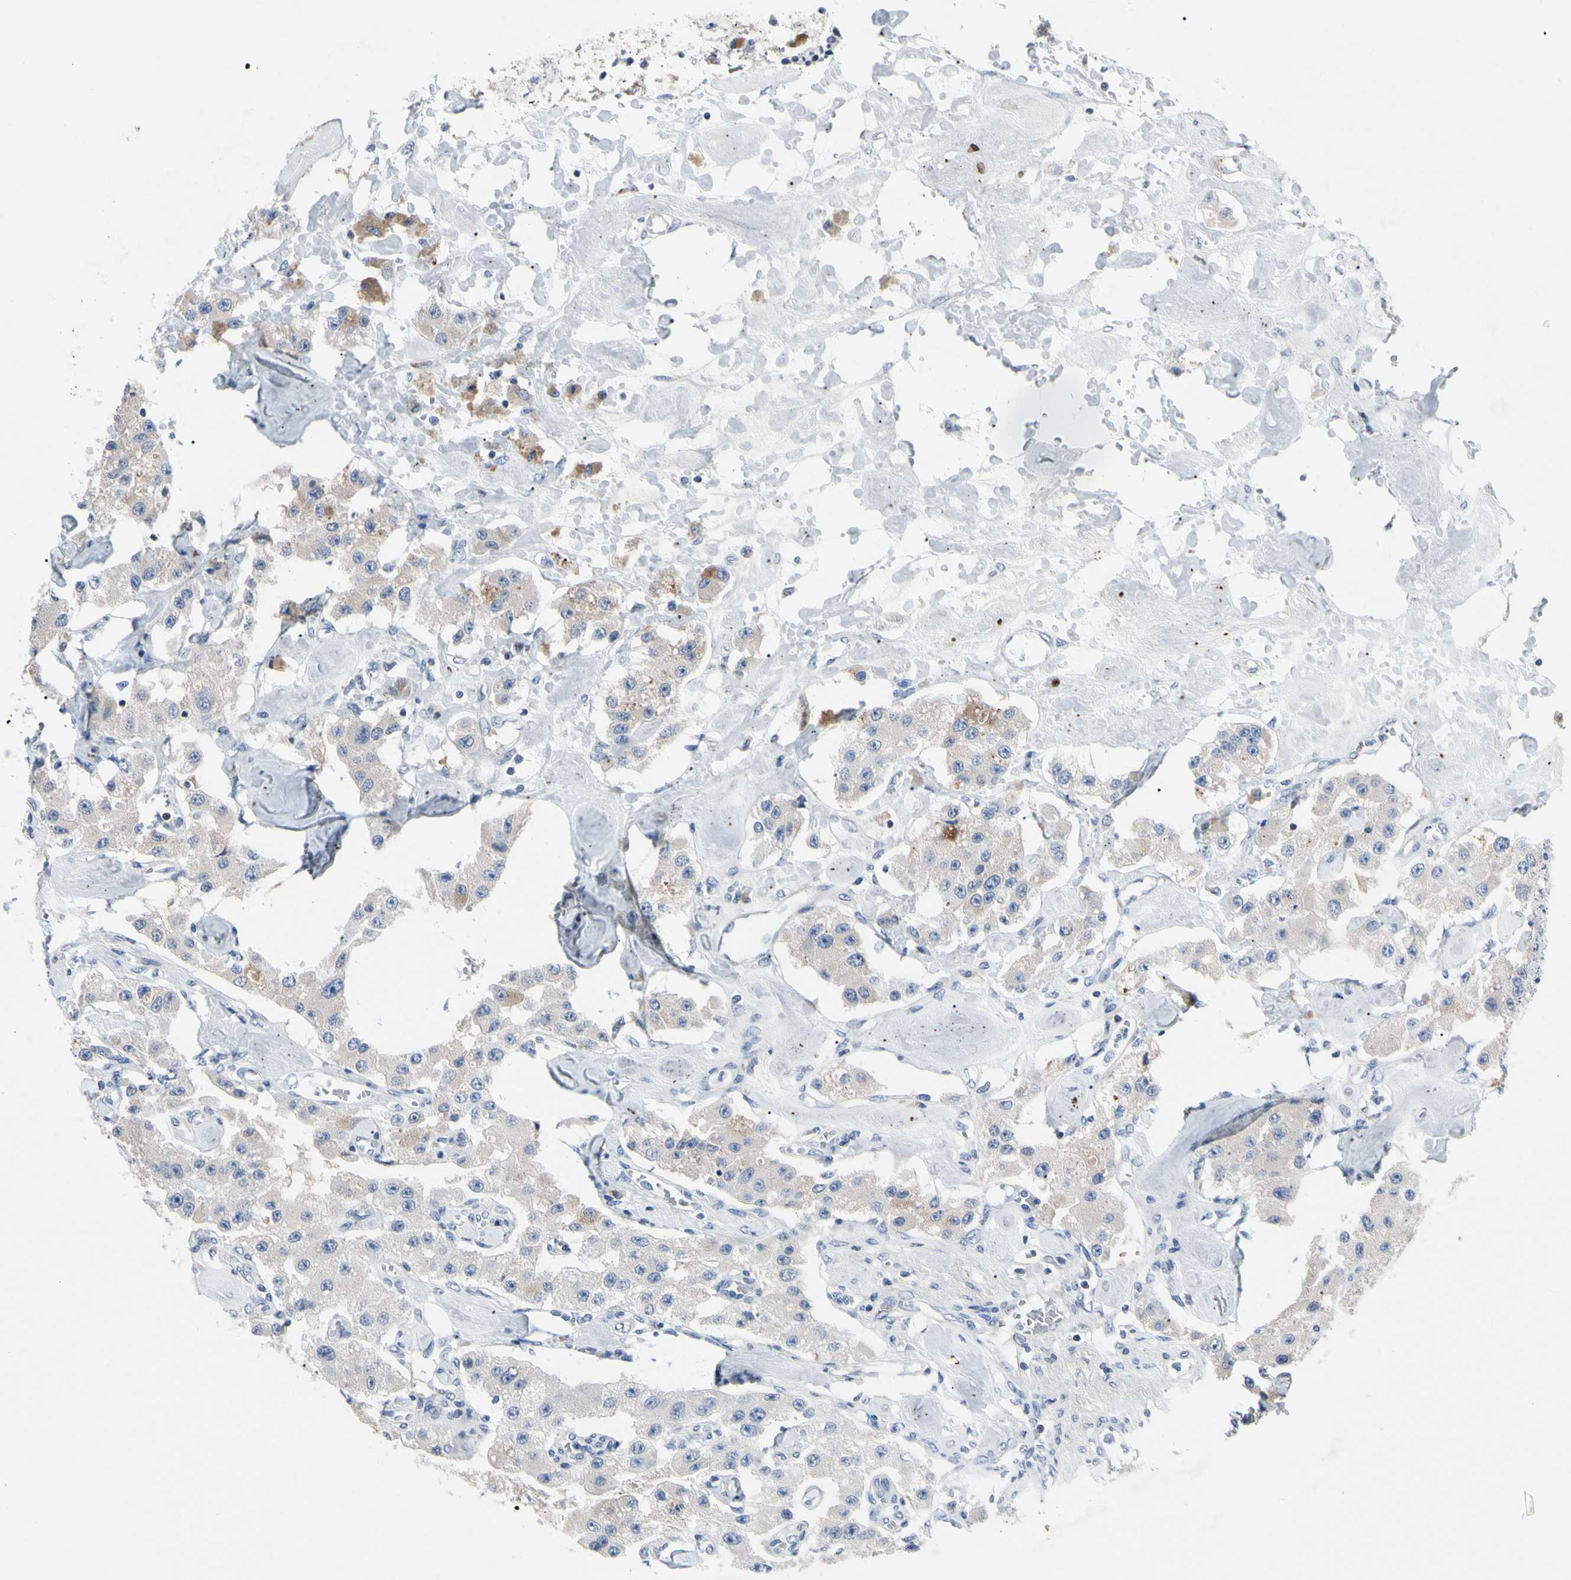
{"staining": {"intensity": "negative", "quantity": "none", "location": "none"}, "tissue": "carcinoid", "cell_type": "Tumor cells", "image_type": "cancer", "snomed": [{"axis": "morphology", "description": "Carcinoid, malignant, NOS"}, {"axis": "topography", "description": "Pancreas"}], "caption": "Immunohistochemistry (IHC) image of human carcinoid stained for a protein (brown), which displays no positivity in tumor cells.", "gene": "ECRG4", "patient": {"sex": "male", "age": 41}}